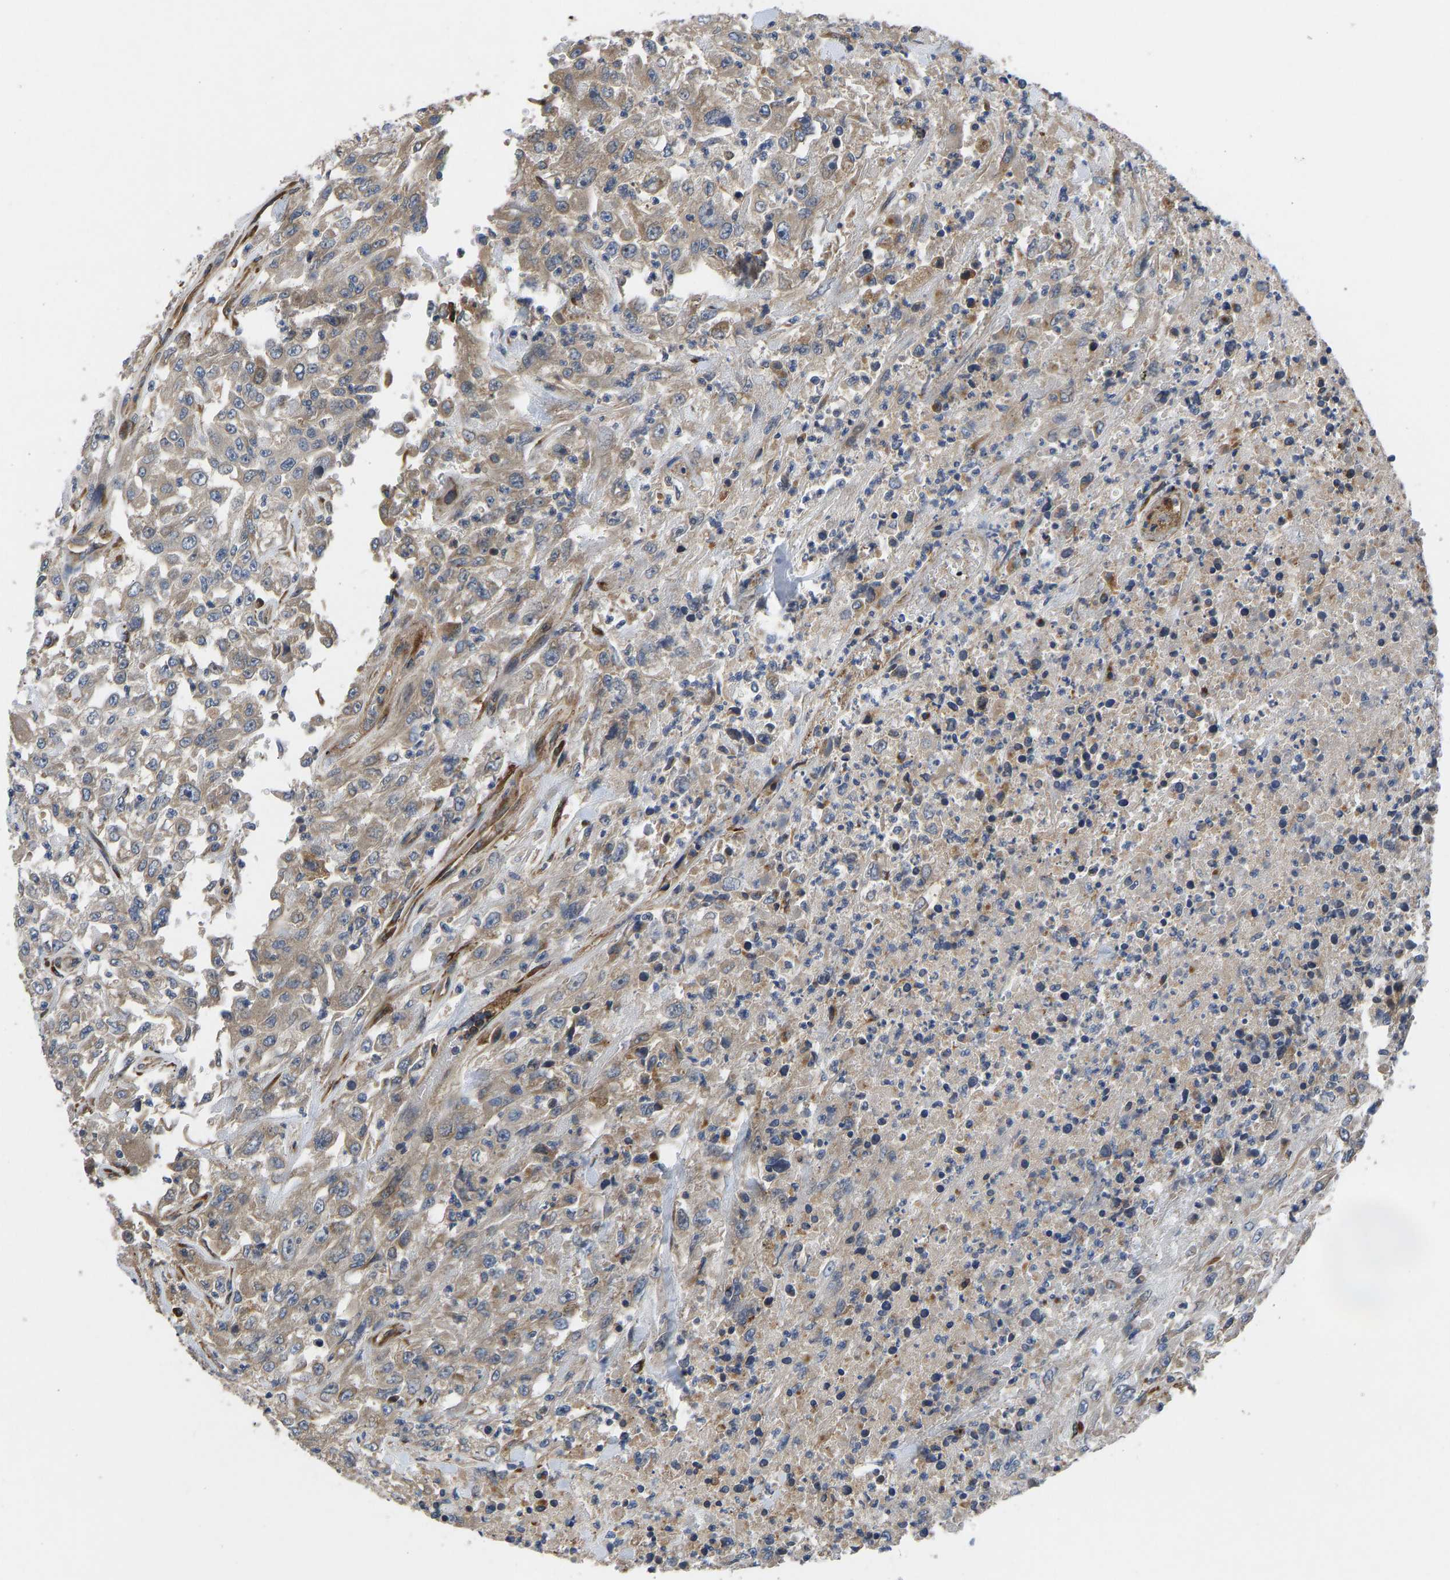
{"staining": {"intensity": "weak", "quantity": ">75%", "location": "cytoplasmic/membranous"}, "tissue": "urothelial cancer", "cell_type": "Tumor cells", "image_type": "cancer", "snomed": [{"axis": "morphology", "description": "Urothelial carcinoma, High grade"}, {"axis": "topography", "description": "Urinary bladder"}], "caption": "Urothelial cancer stained with a brown dye exhibits weak cytoplasmic/membranous positive staining in approximately >75% of tumor cells.", "gene": "FRRS1", "patient": {"sex": "male", "age": 46}}